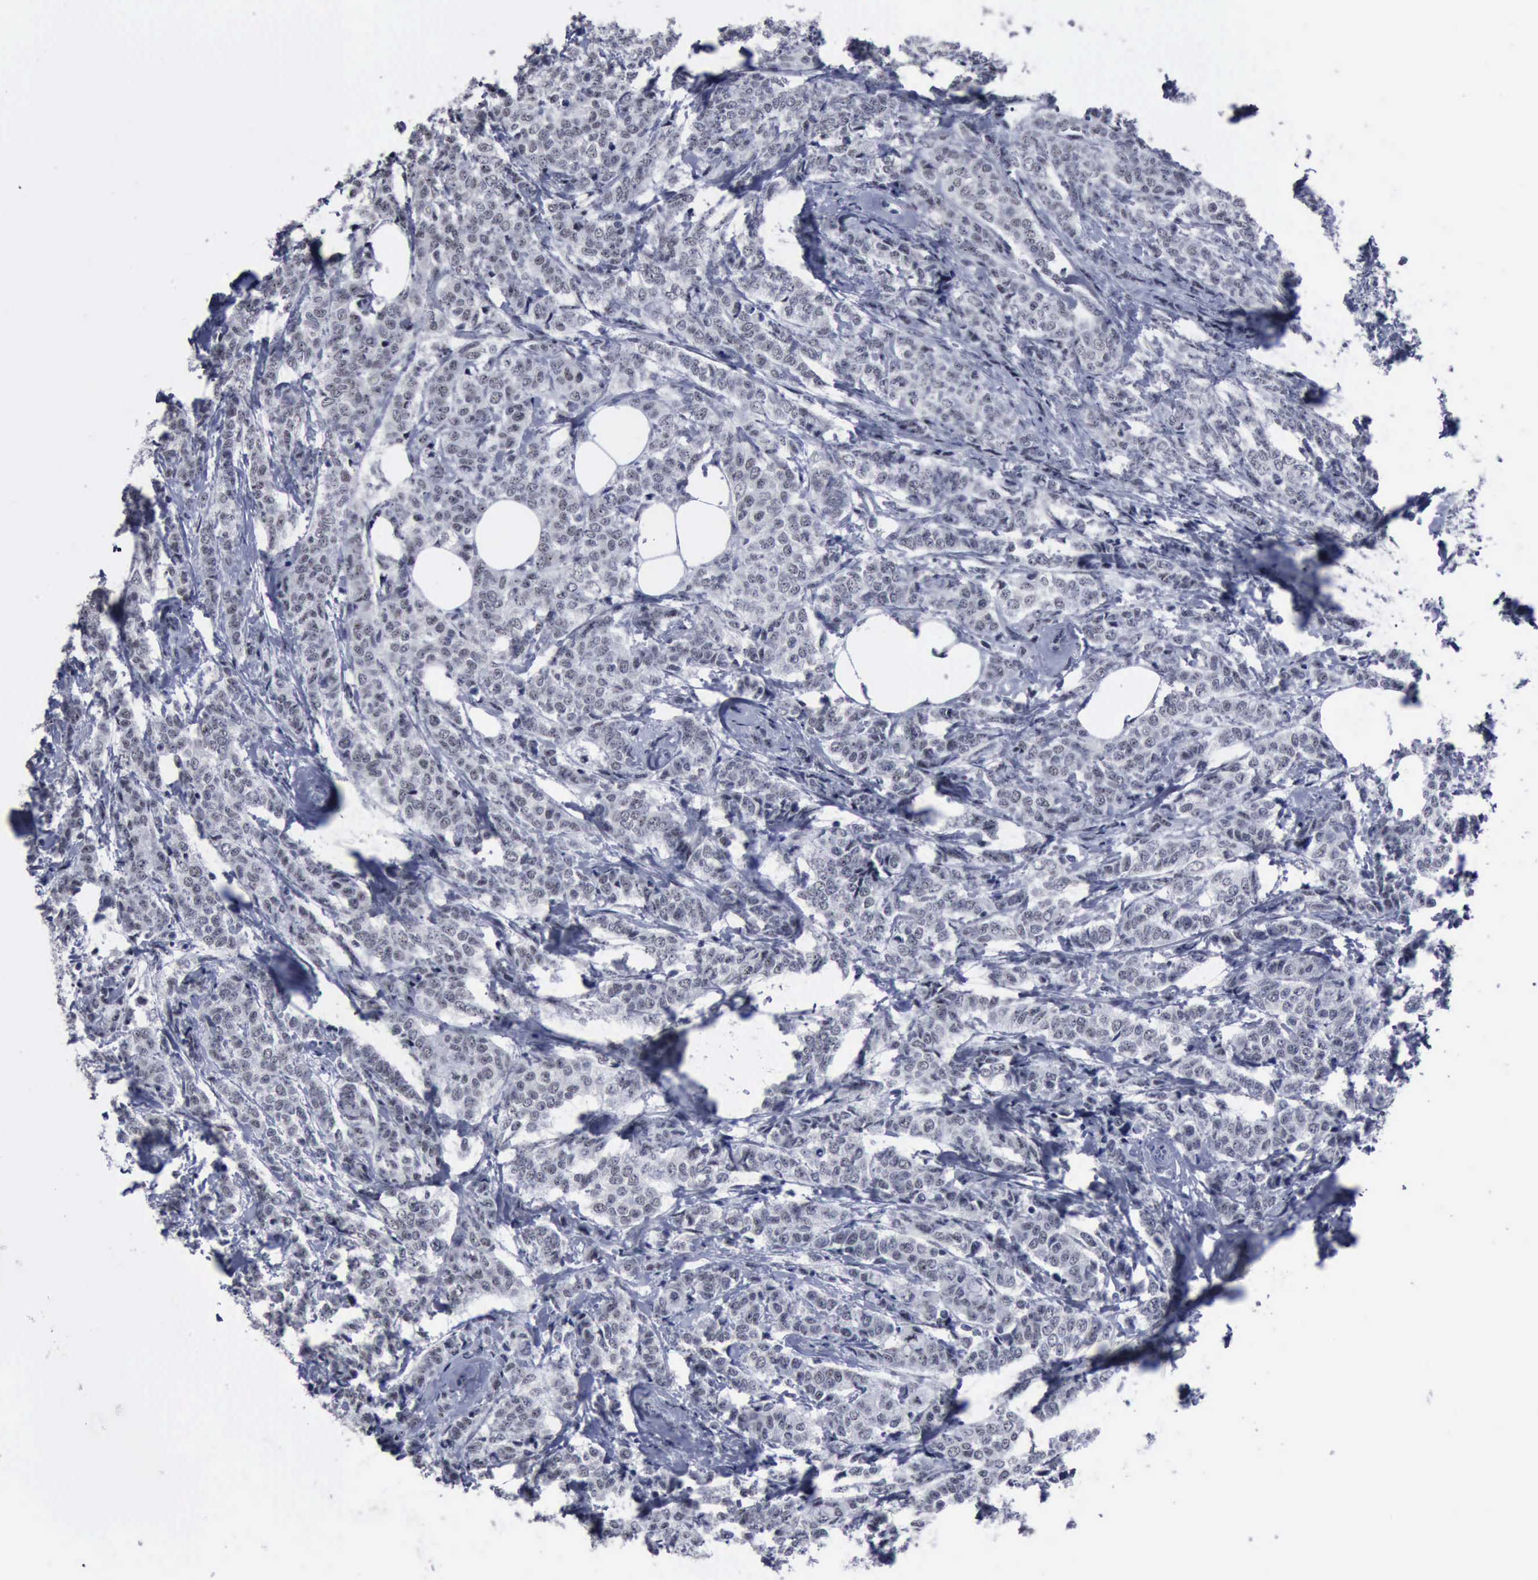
{"staining": {"intensity": "negative", "quantity": "none", "location": "none"}, "tissue": "breast cancer", "cell_type": "Tumor cells", "image_type": "cancer", "snomed": [{"axis": "morphology", "description": "Lobular carcinoma"}, {"axis": "topography", "description": "Breast"}], "caption": "The image reveals no staining of tumor cells in breast cancer (lobular carcinoma).", "gene": "BRD1", "patient": {"sex": "female", "age": 60}}